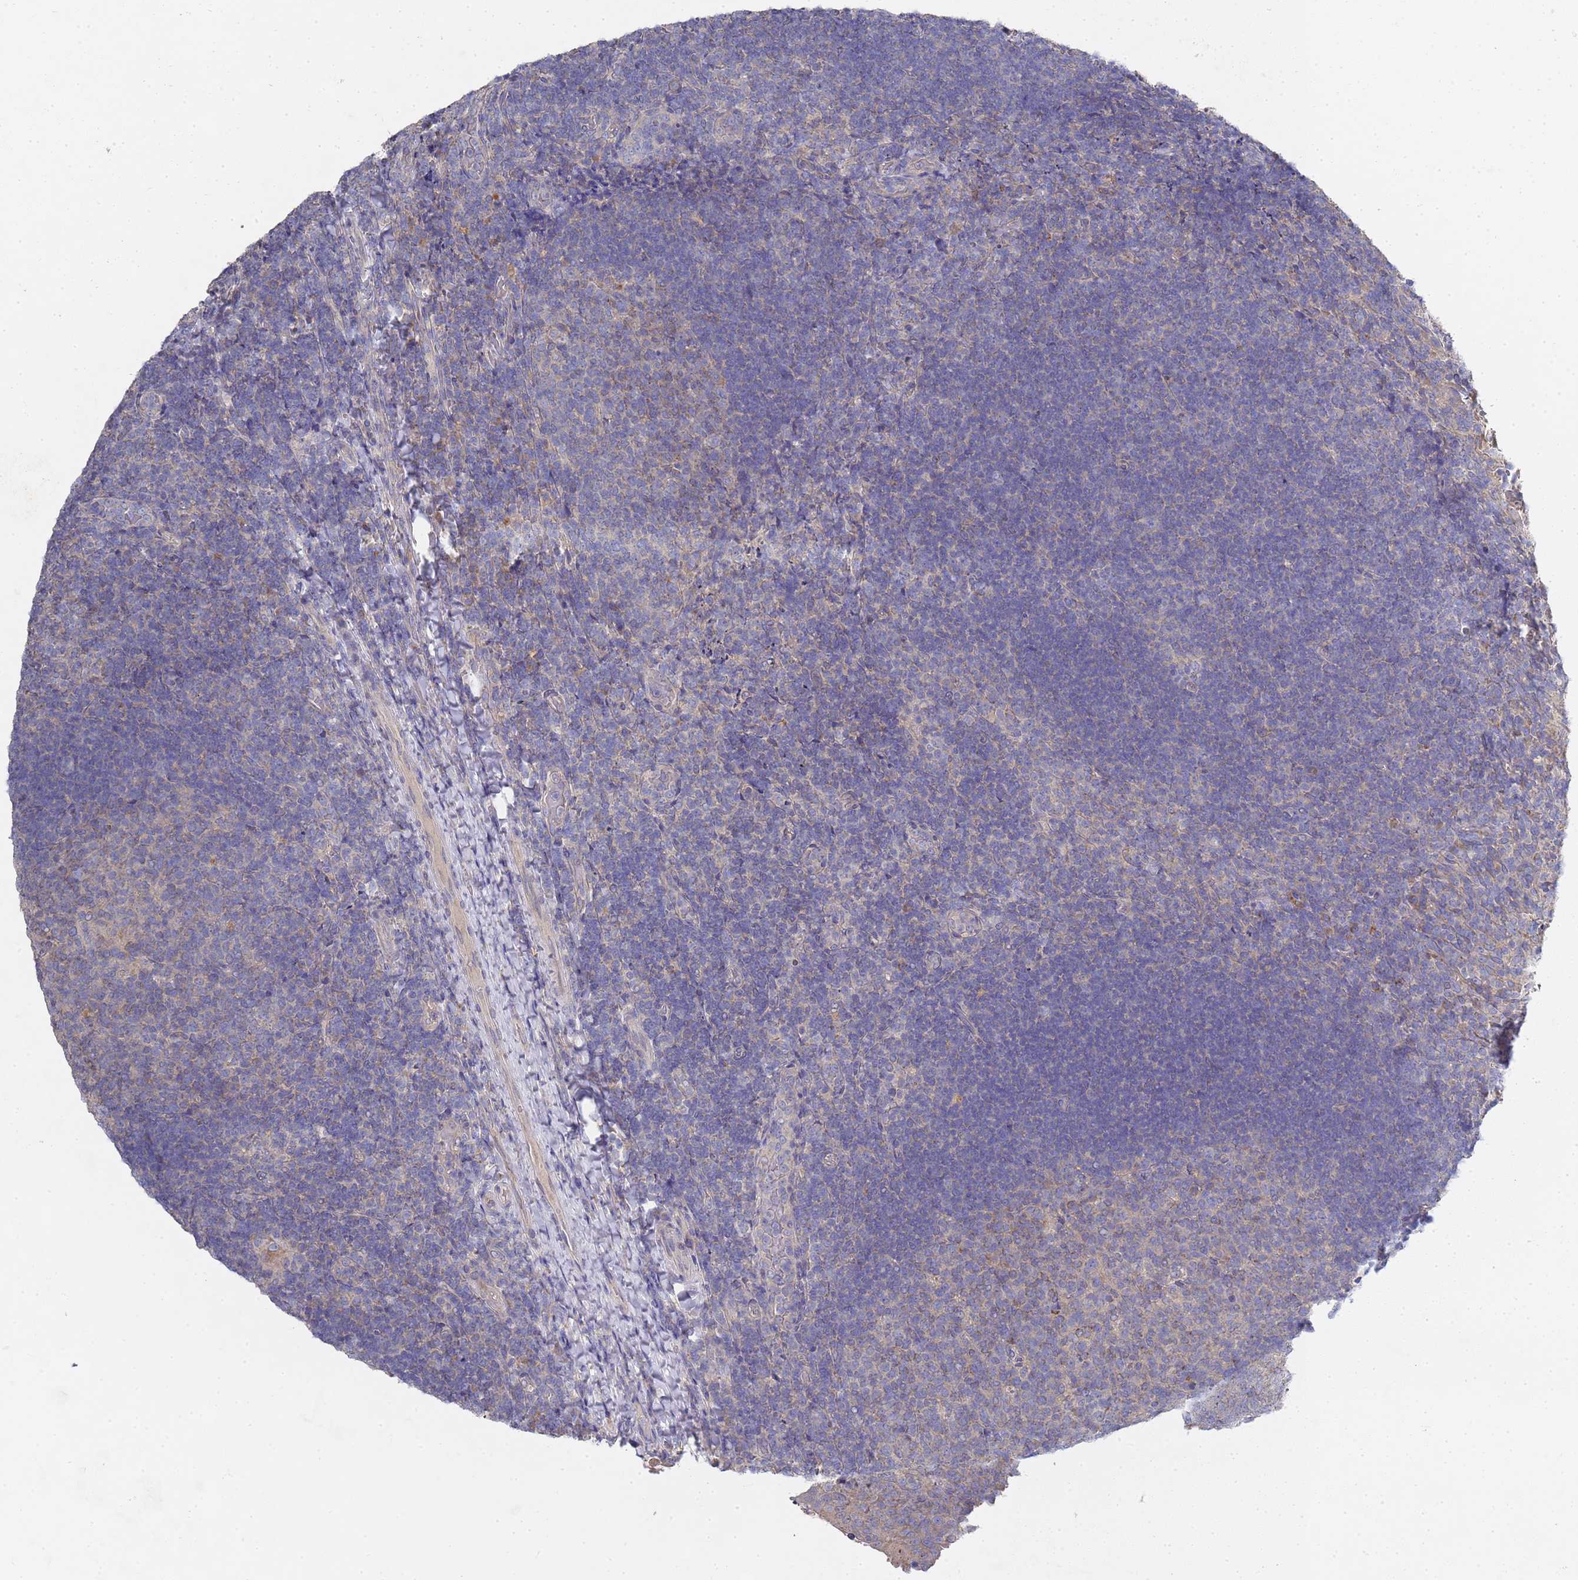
{"staining": {"intensity": "weak", "quantity": "<25%", "location": "cytoplasmic/membranous"}, "tissue": "tonsil", "cell_type": "Germinal center cells", "image_type": "normal", "snomed": [{"axis": "morphology", "description": "Normal tissue, NOS"}, {"axis": "topography", "description": "Tonsil"}], "caption": "Micrograph shows no protein positivity in germinal center cells of benign tonsil. The staining was performed using DAB (3,3'-diaminobenzidine) to visualize the protein expression in brown, while the nuclei were stained in blue with hematoxylin (Magnification: 20x).", "gene": "NPEPPS", "patient": {"sex": "female", "age": 10}}